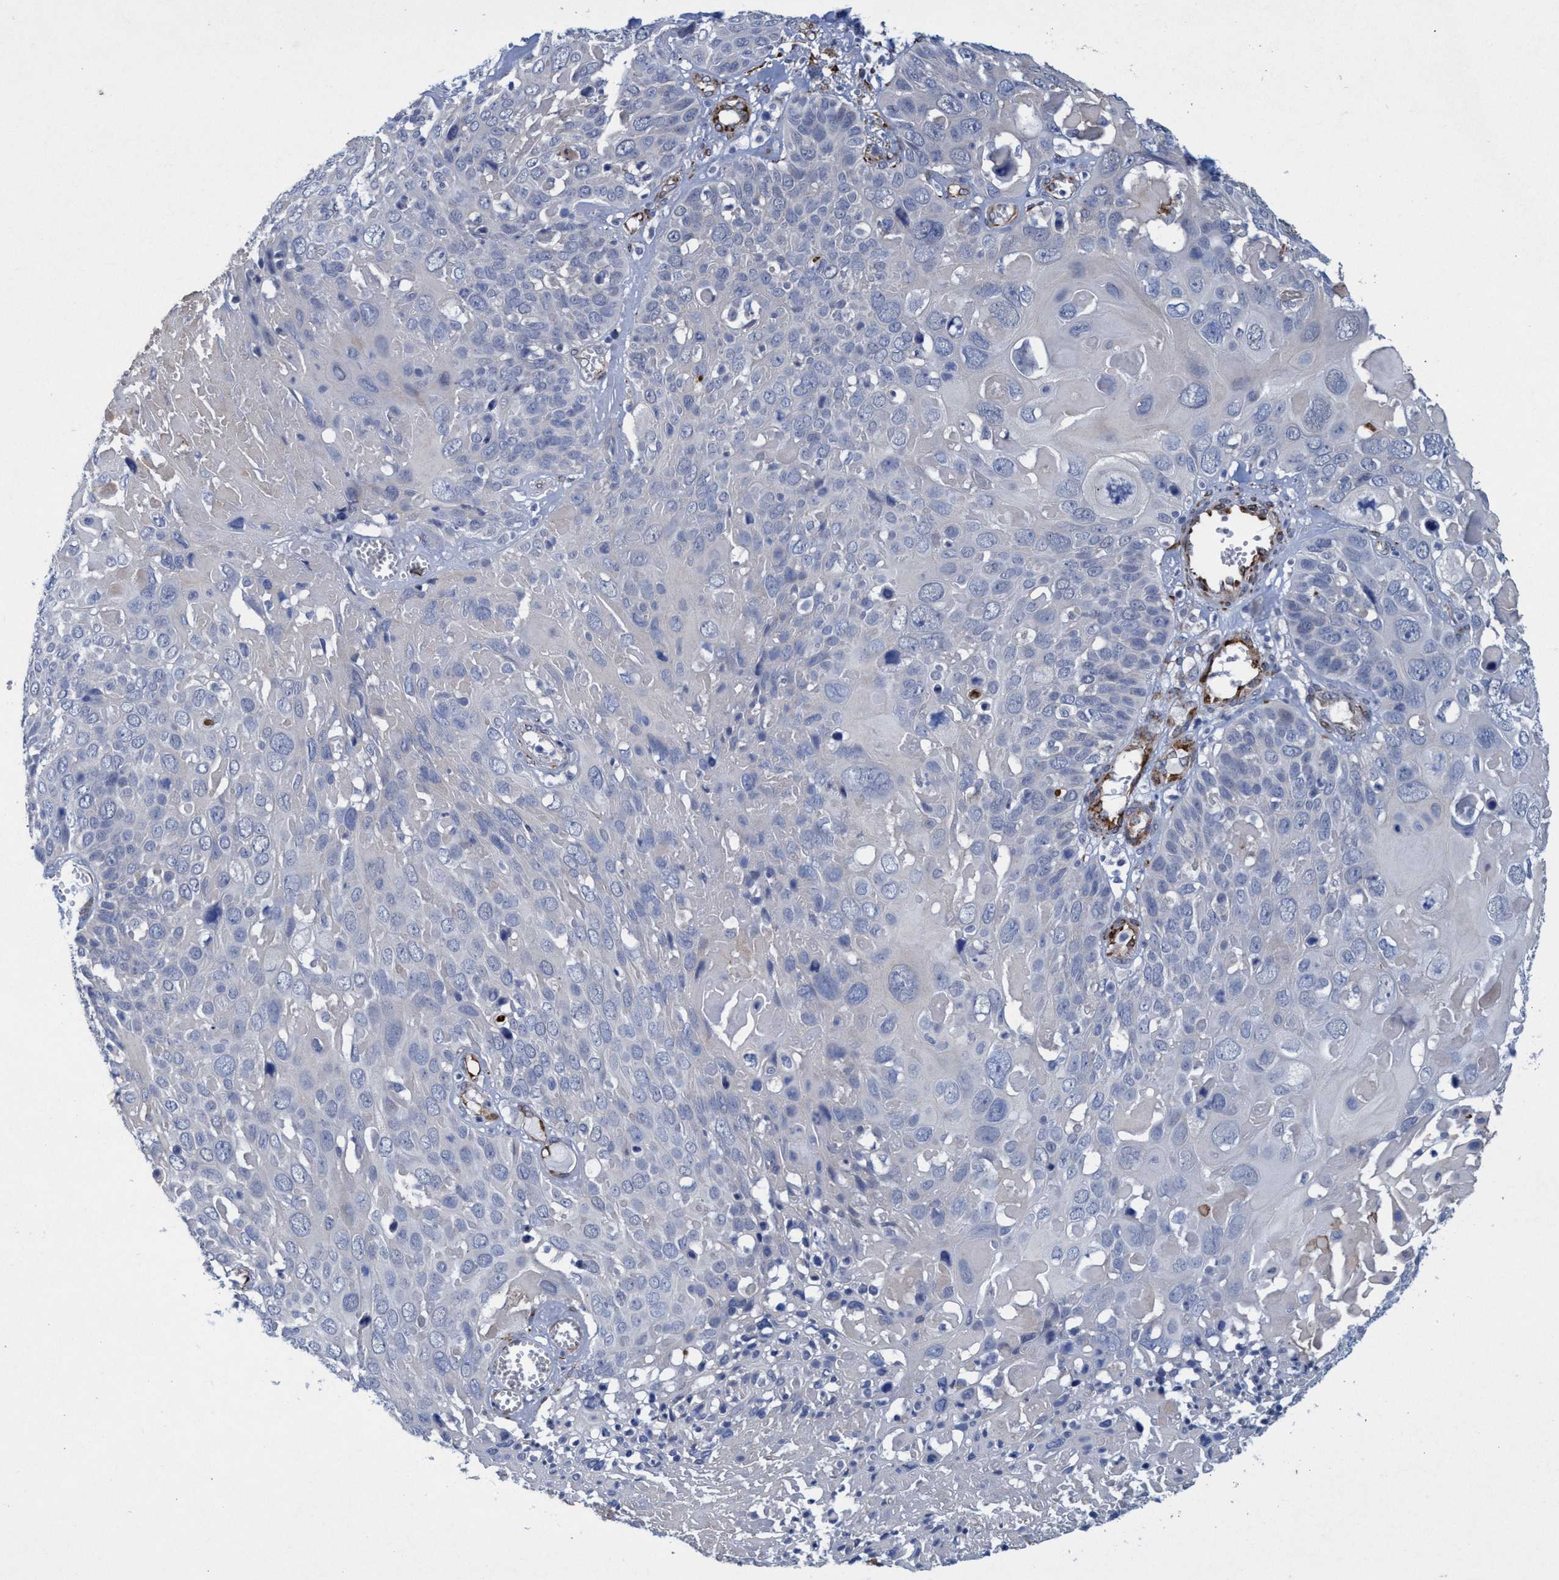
{"staining": {"intensity": "negative", "quantity": "none", "location": "none"}, "tissue": "cervical cancer", "cell_type": "Tumor cells", "image_type": "cancer", "snomed": [{"axis": "morphology", "description": "Squamous cell carcinoma, NOS"}, {"axis": "topography", "description": "Cervix"}], "caption": "This is an immunohistochemistry (IHC) histopathology image of cervical squamous cell carcinoma. There is no staining in tumor cells.", "gene": "SLC43A2", "patient": {"sex": "female", "age": 74}}